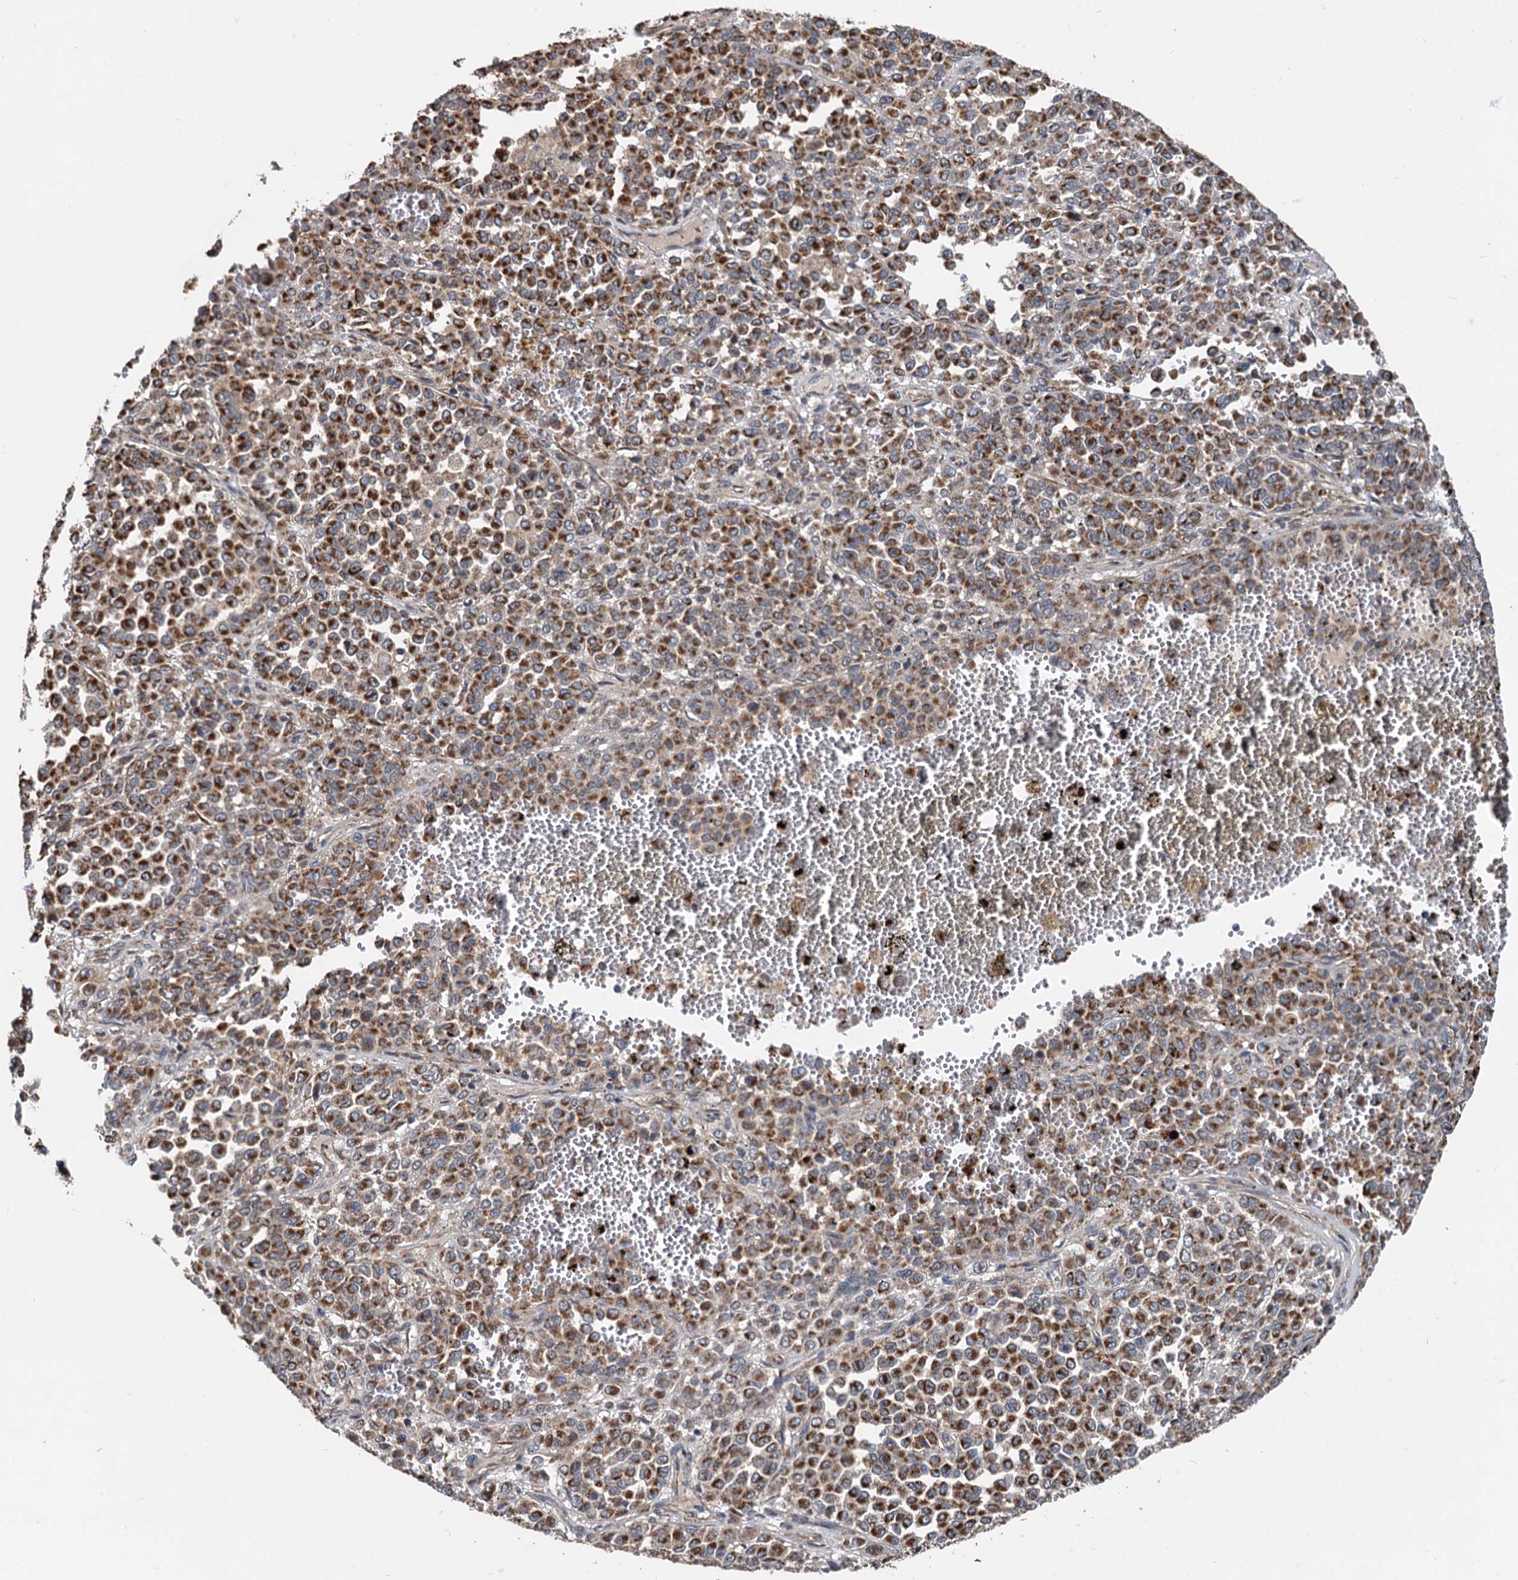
{"staining": {"intensity": "strong", "quantity": ">75%", "location": "cytoplasmic/membranous"}, "tissue": "melanoma", "cell_type": "Tumor cells", "image_type": "cancer", "snomed": [{"axis": "morphology", "description": "Malignant melanoma, Metastatic site"}, {"axis": "topography", "description": "Pancreas"}], "caption": "Tumor cells demonstrate high levels of strong cytoplasmic/membranous positivity in about >75% of cells in melanoma. The staining was performed using DAB (3,3'-diaminobenzidine), with brown indicating positive protein expression. Nuclei are stained blue with hematoxylin.", "gene": "SPRYD3", "patient": {"sex": "female", "age": 30}}